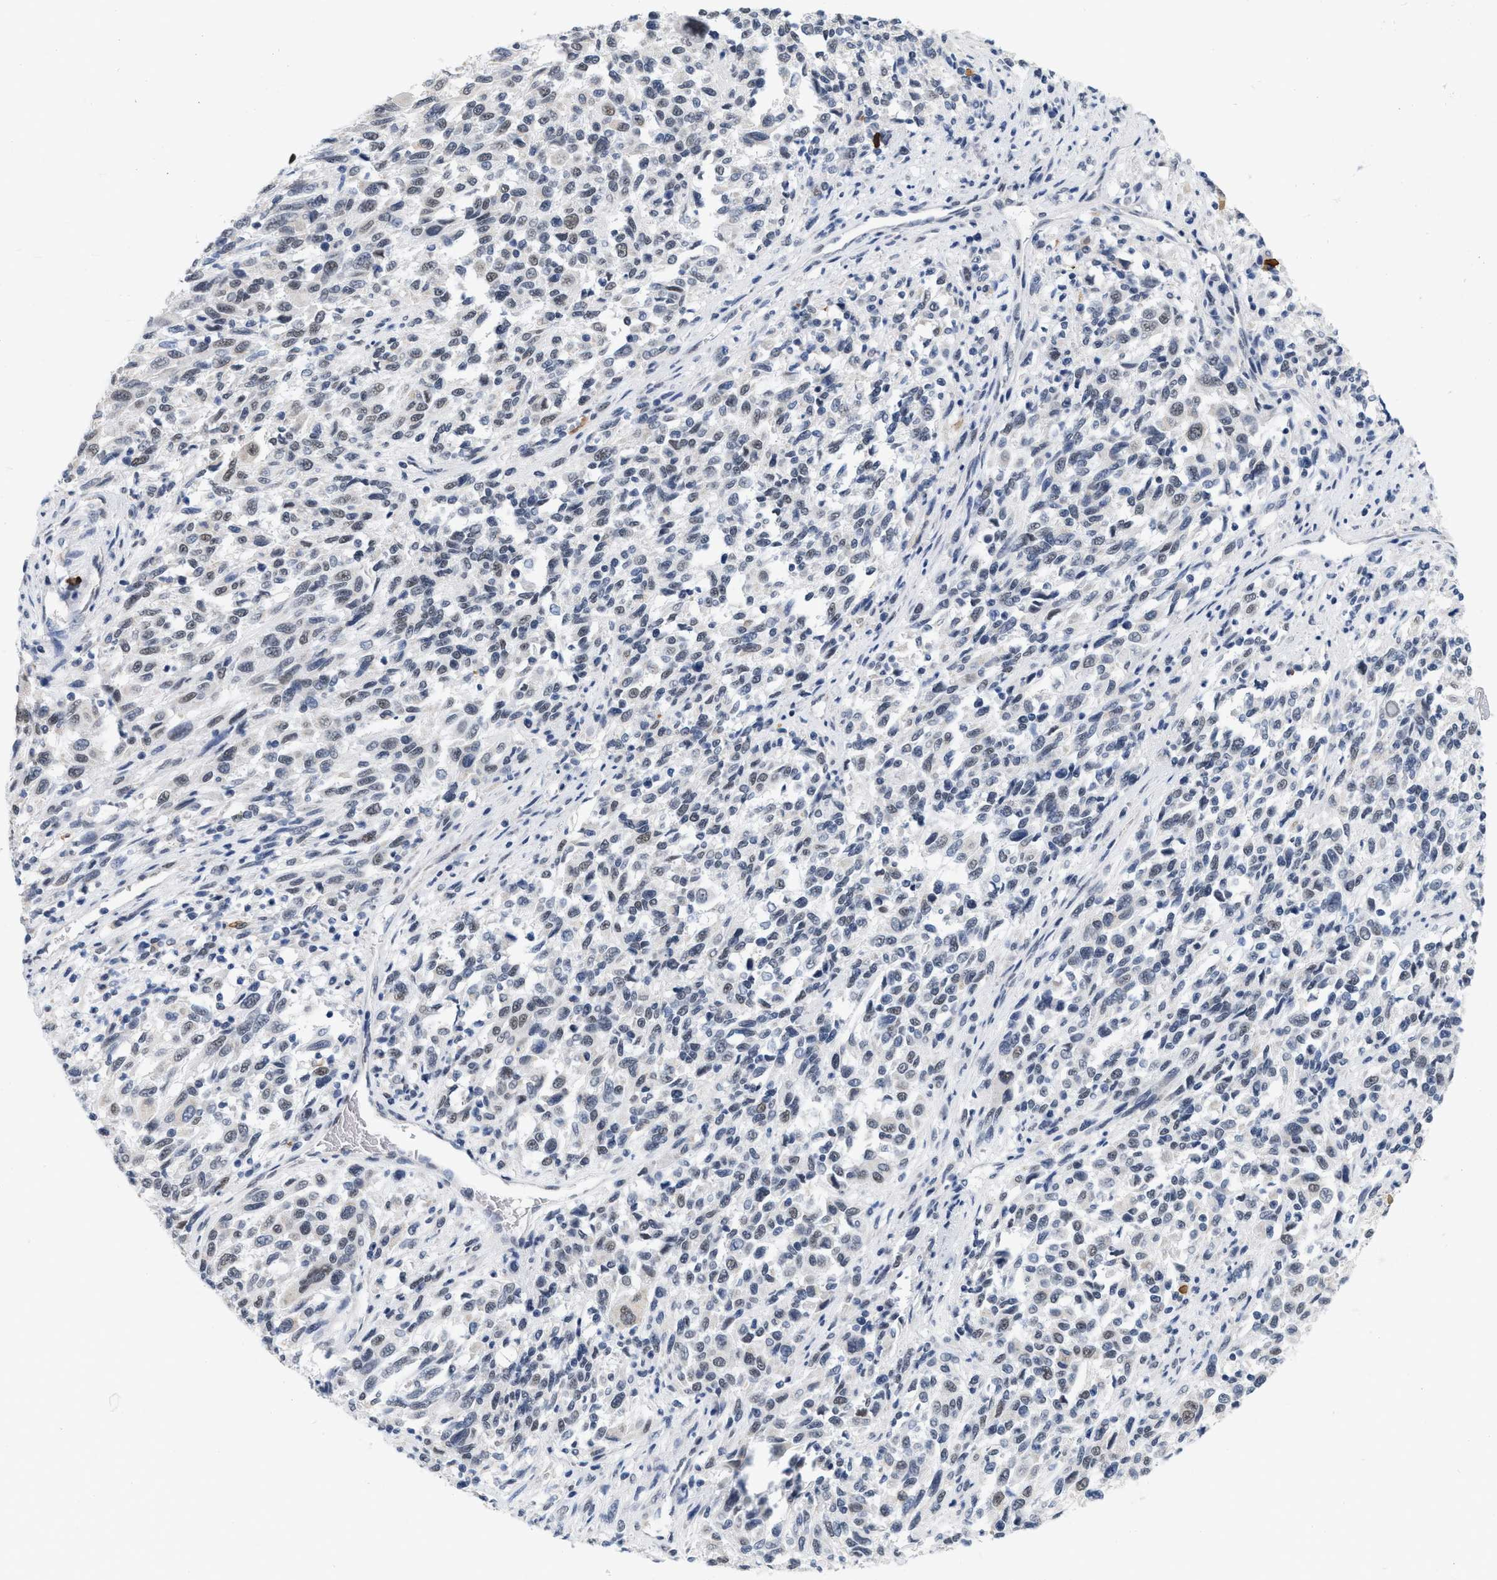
{"staining": {"intensity": "weak", "quantity": "<25%", "location": "nuclear"}, "tissue": "melanoma", "cell_type": "Tumor cells", "image_type": "cancer", "snomed": [{"axis": "morphology", "description": "Malignant melanoma, Metastatic site"}, {"axis": "topography", "description": "Lymph node"}], "caption": "Immunohistochemical staining of human melanoma reveals no significant staining in tumor cells.", "gene": "XIRP1", "patient": {"sex": "male", "age": 61}}